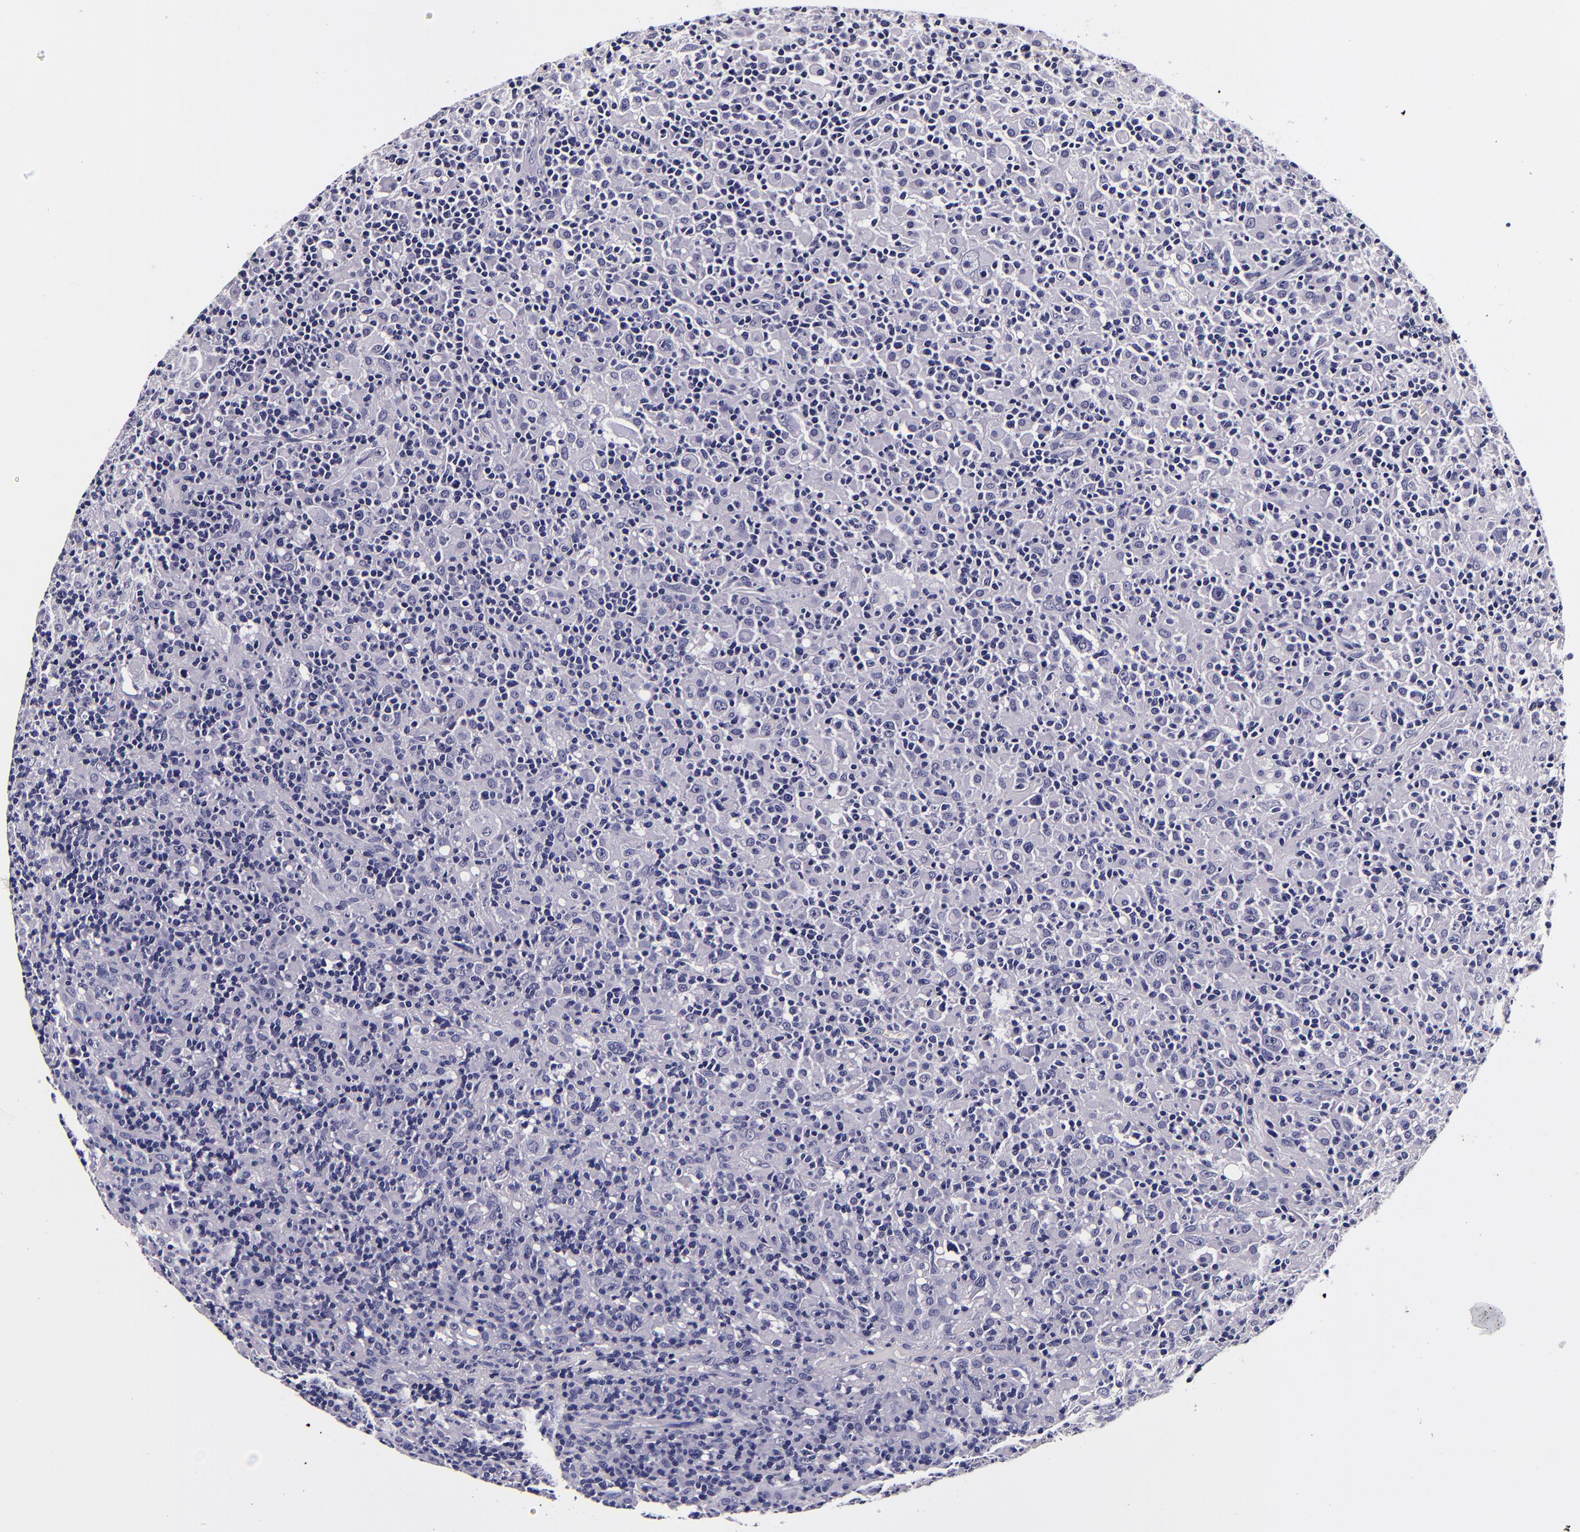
{"staining": {"intensity": "negative", "quantity": "none", "location": "none"}, "tissue": "lymphoma", "cell_type": "Tumor cells", "image_type": "cancer", "snomed": [{"axis": "morphology", "description": "Hodgkin's disease, NOS"}, {"axis": "topography", "description": "Lymph node"}], "caption": "Tumor cells are negative for protein expression in human Hodgkin's disease.", "gene": "FBN1", "patient": {"sex": "male", "age": 46}}